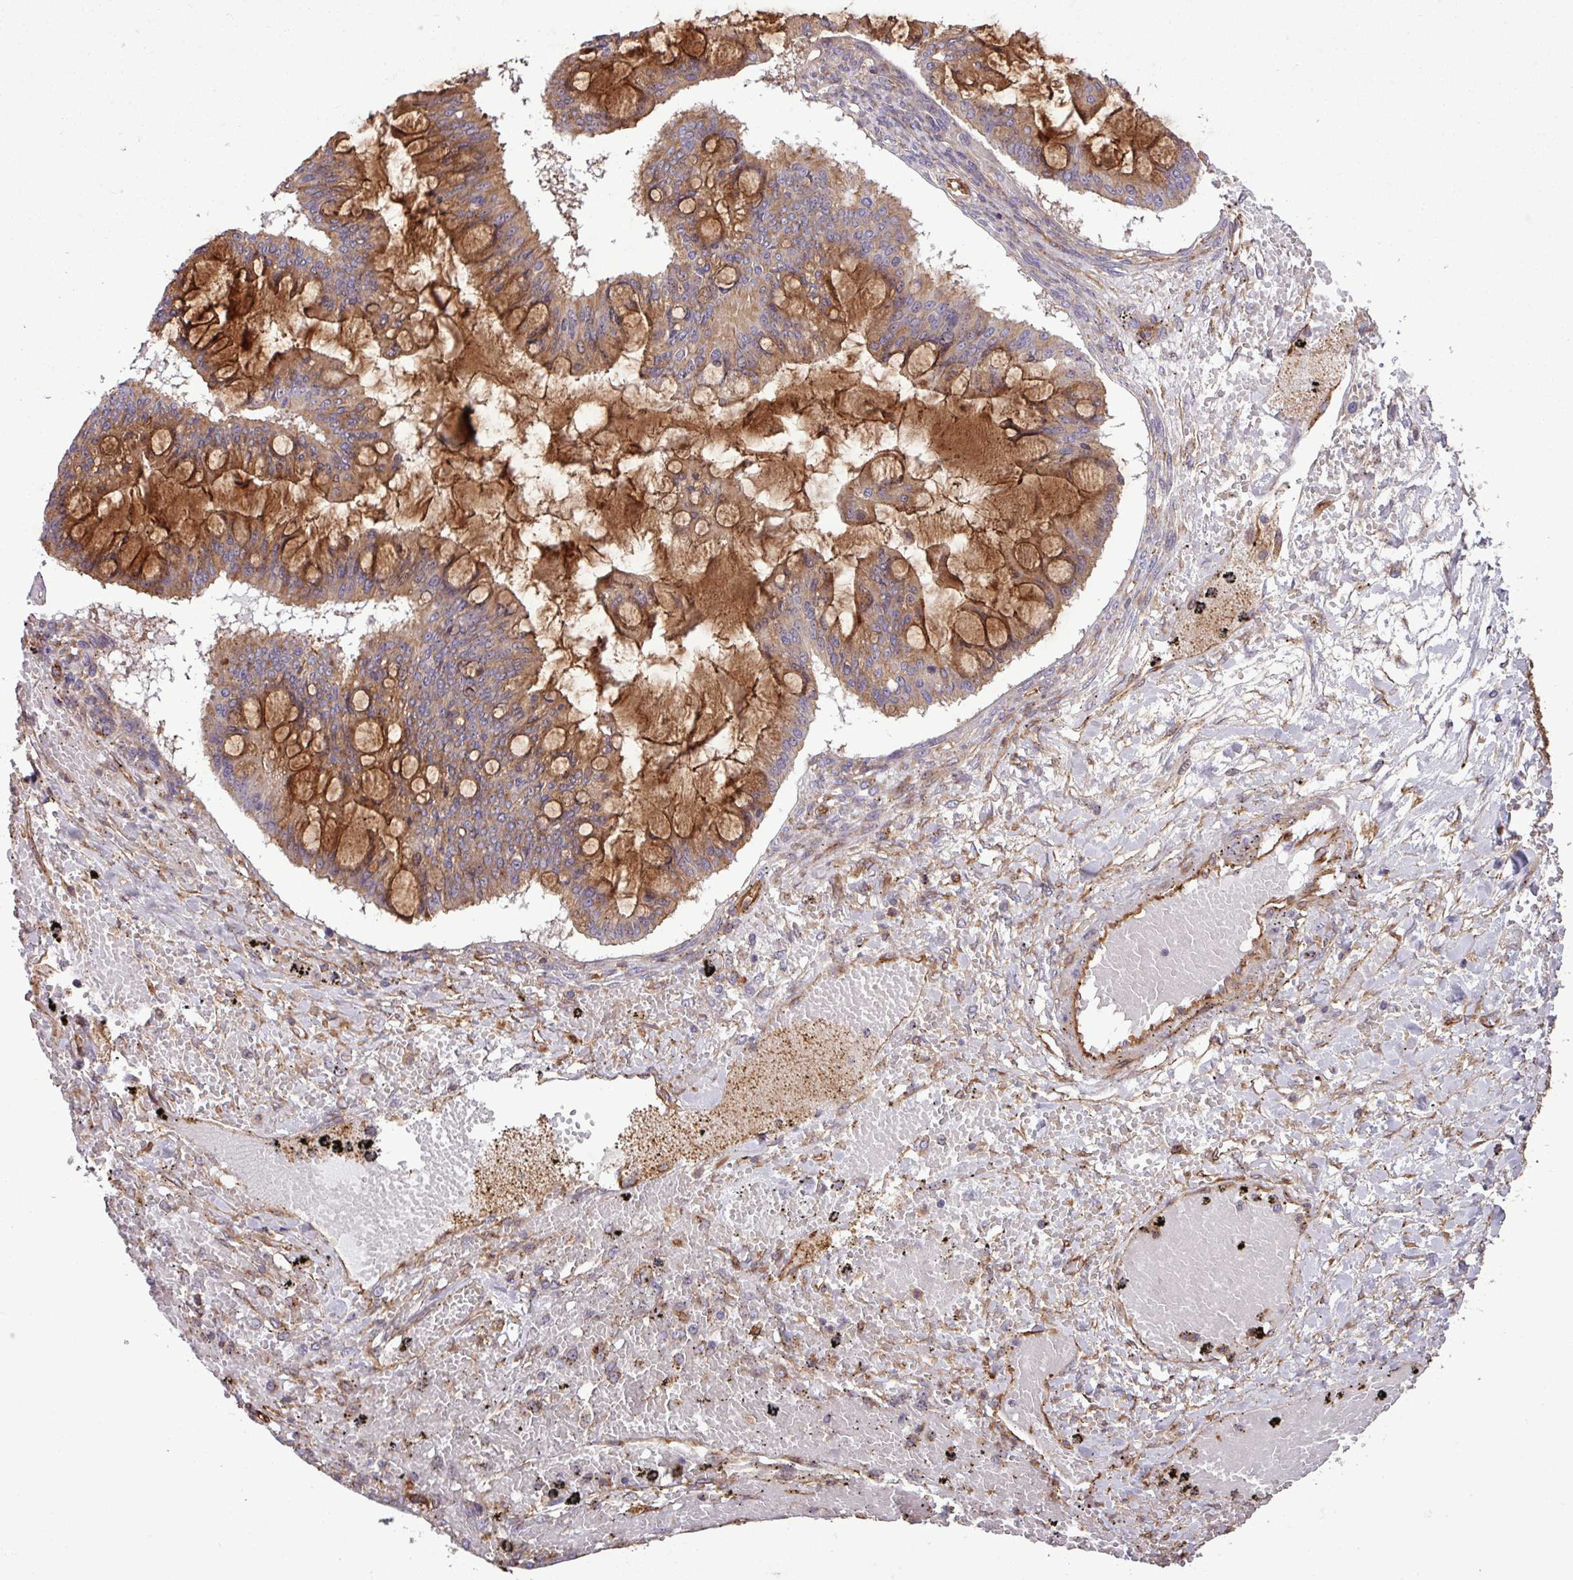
{"staining": {"intensity": "strong", "quantity": ">75%", "location": "cytoplasmic/membranous"}, "tissue": "ovarian cancer", "cell_type": "Tumor cells", "image_type": "cancer", "snomed": [{"axis": "morphology", "description": "Cystadenocarcinoma, mucinous, NOS"}, {"axis": "topography", "description": "Ovary"}], "caption": "Immunohistochemical staining of ovarian cancer (mucinous cystadenocarcinoma) exhibits high levels of strong cytoplasmic/membranous staining in about >75% of tumor cells.", "gene": "ZNF300", "patient": {"sex": "female", "age": 73}}